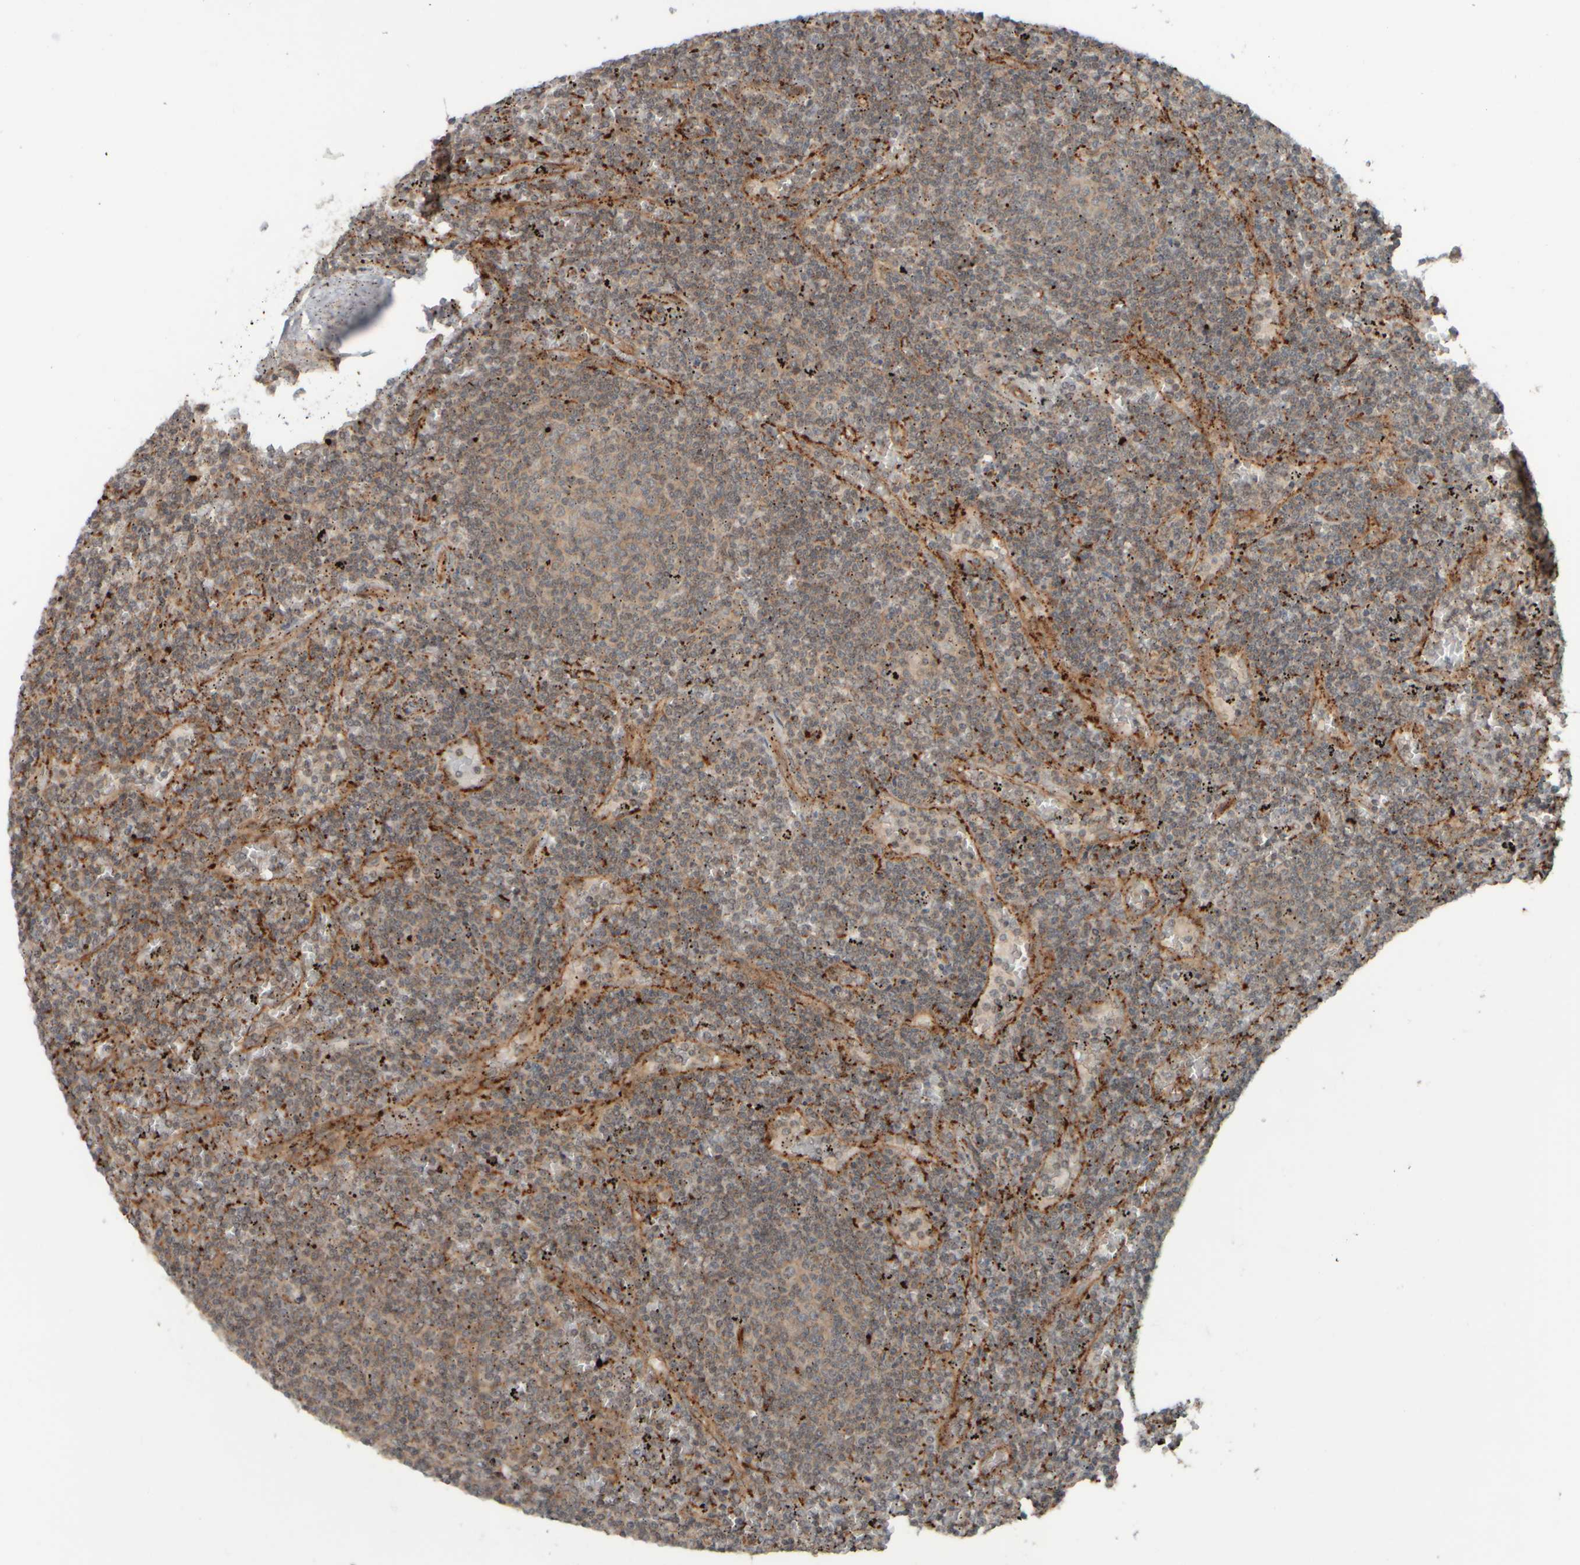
{"staining": {"intensity": "weak", "quantity": ">75%", "location": "cytoplasmic/membranous"}, "tissue": "lymphoma", "cell_type": "Tumor cells", "image_type": "cancer", "snomed": [{"axis": "morphology", "description": "Malignant lymphoma, non-Hodgkin's type, Low grade"}, {"axis": "topography", "description": "Spleen"}], "caption": "Immunohistochemistry (IHC) (DAB) staining of lymphoma demonstrates weak cytoplasmic/membranous protein staining in about >75% of tumor cells.", "gene": "GIGYF1", "patient": {"sex": "female", "age": 50}}